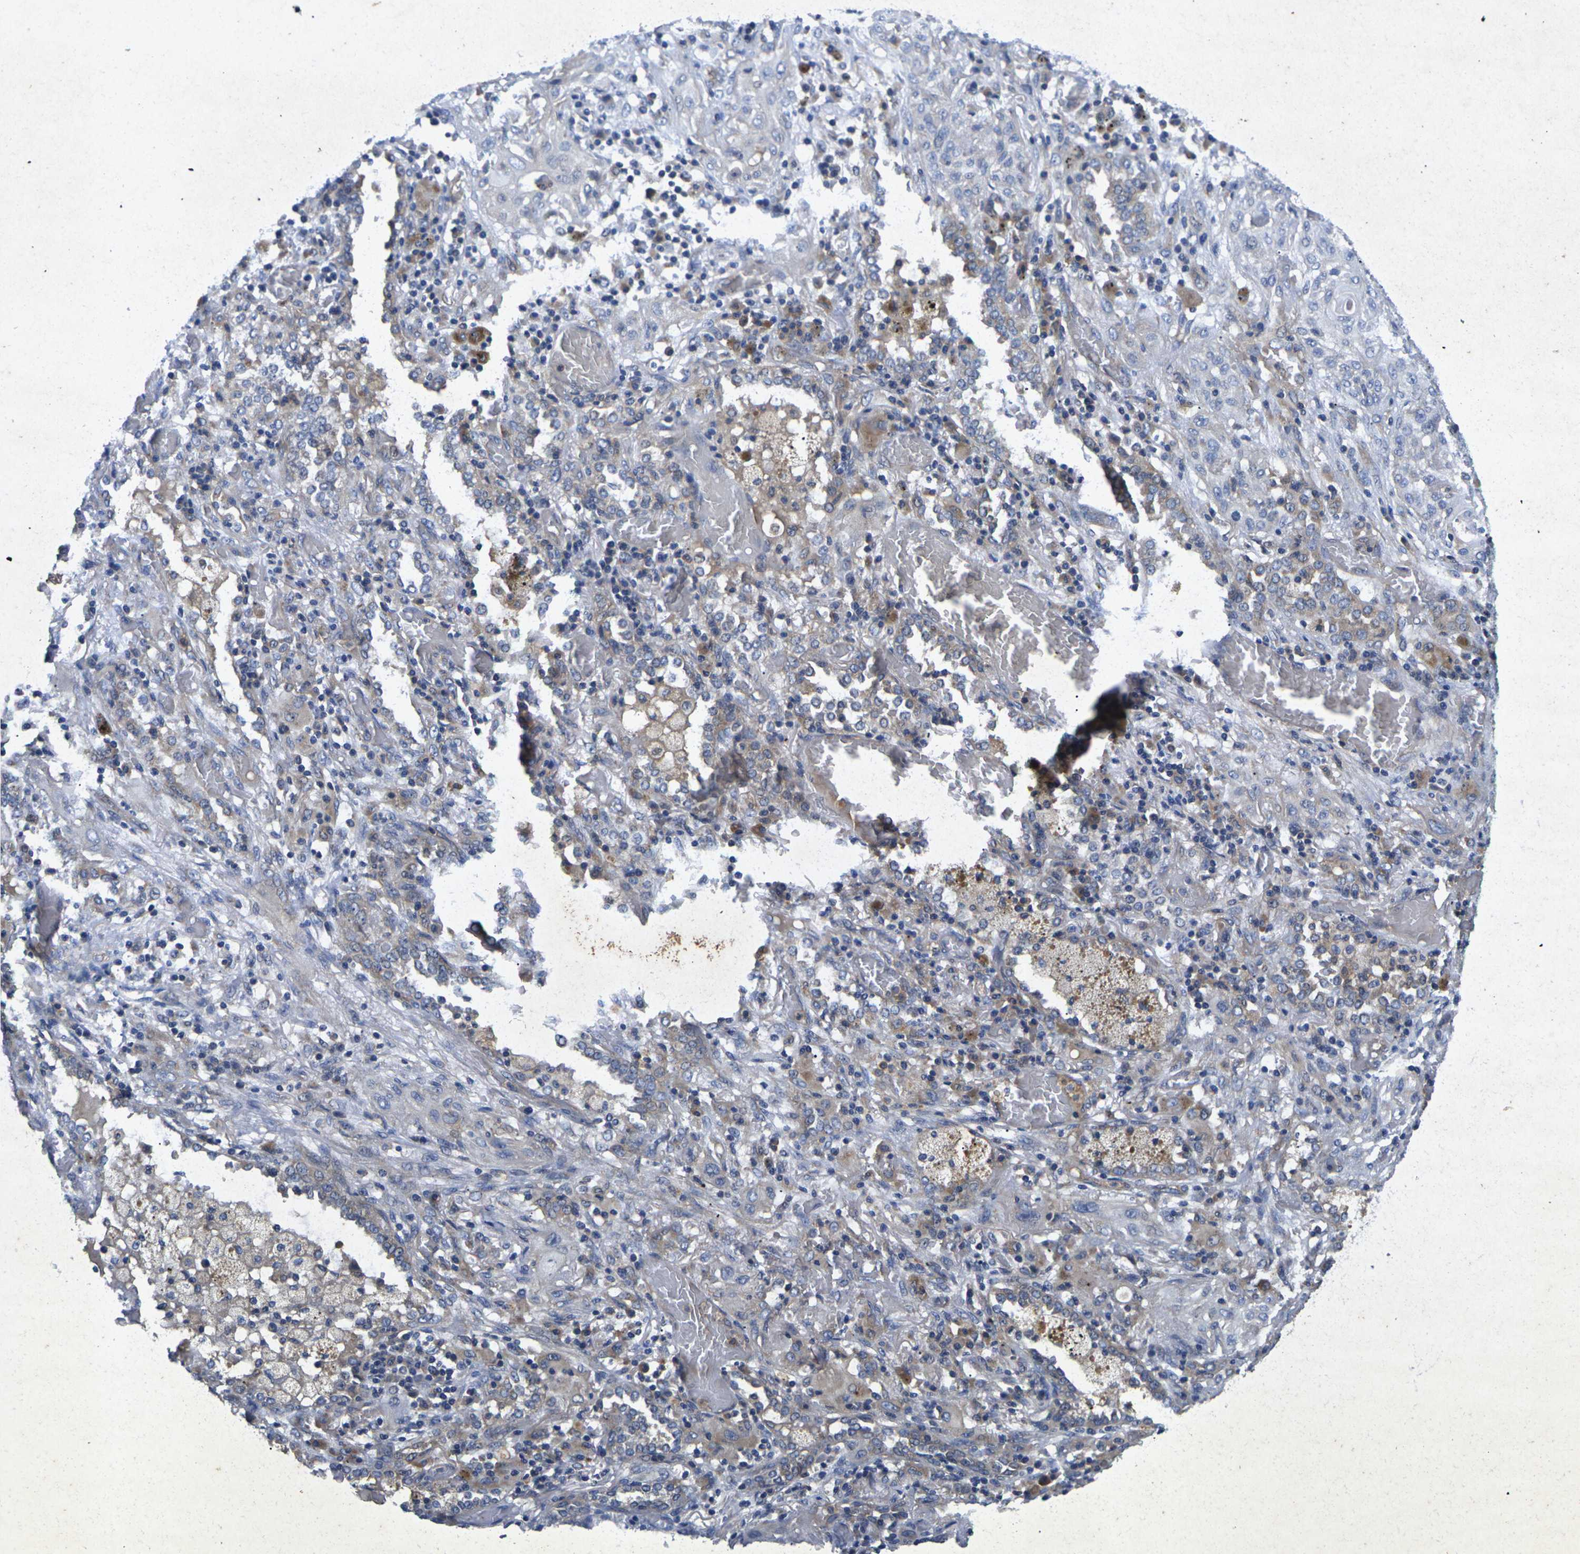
{"staining": {"intensity": "weak", "quantity": "<25%", "location": "cytoplasmic/membranous"}, "tissue": "lung cancer", "cell_type": "Tumor cells", "image_type": "cancer", "snomed": [{"axis": "morphology", "description": "Squamous cell carcinoma, NOS"}, {"axis": "topography", "description": "Lung"}], "caption": "DAB (3,3'-diaminobenzidine) immunohistochemical staining of human lung cancer reveals no significant positivity in tumor cells. (DAB (3,3'-diaminobenzidine) immunohistochemistry with hematoxylin counter stain).", "gene": "KIF1B", "patient": {"sex": "female", "age": 47}}